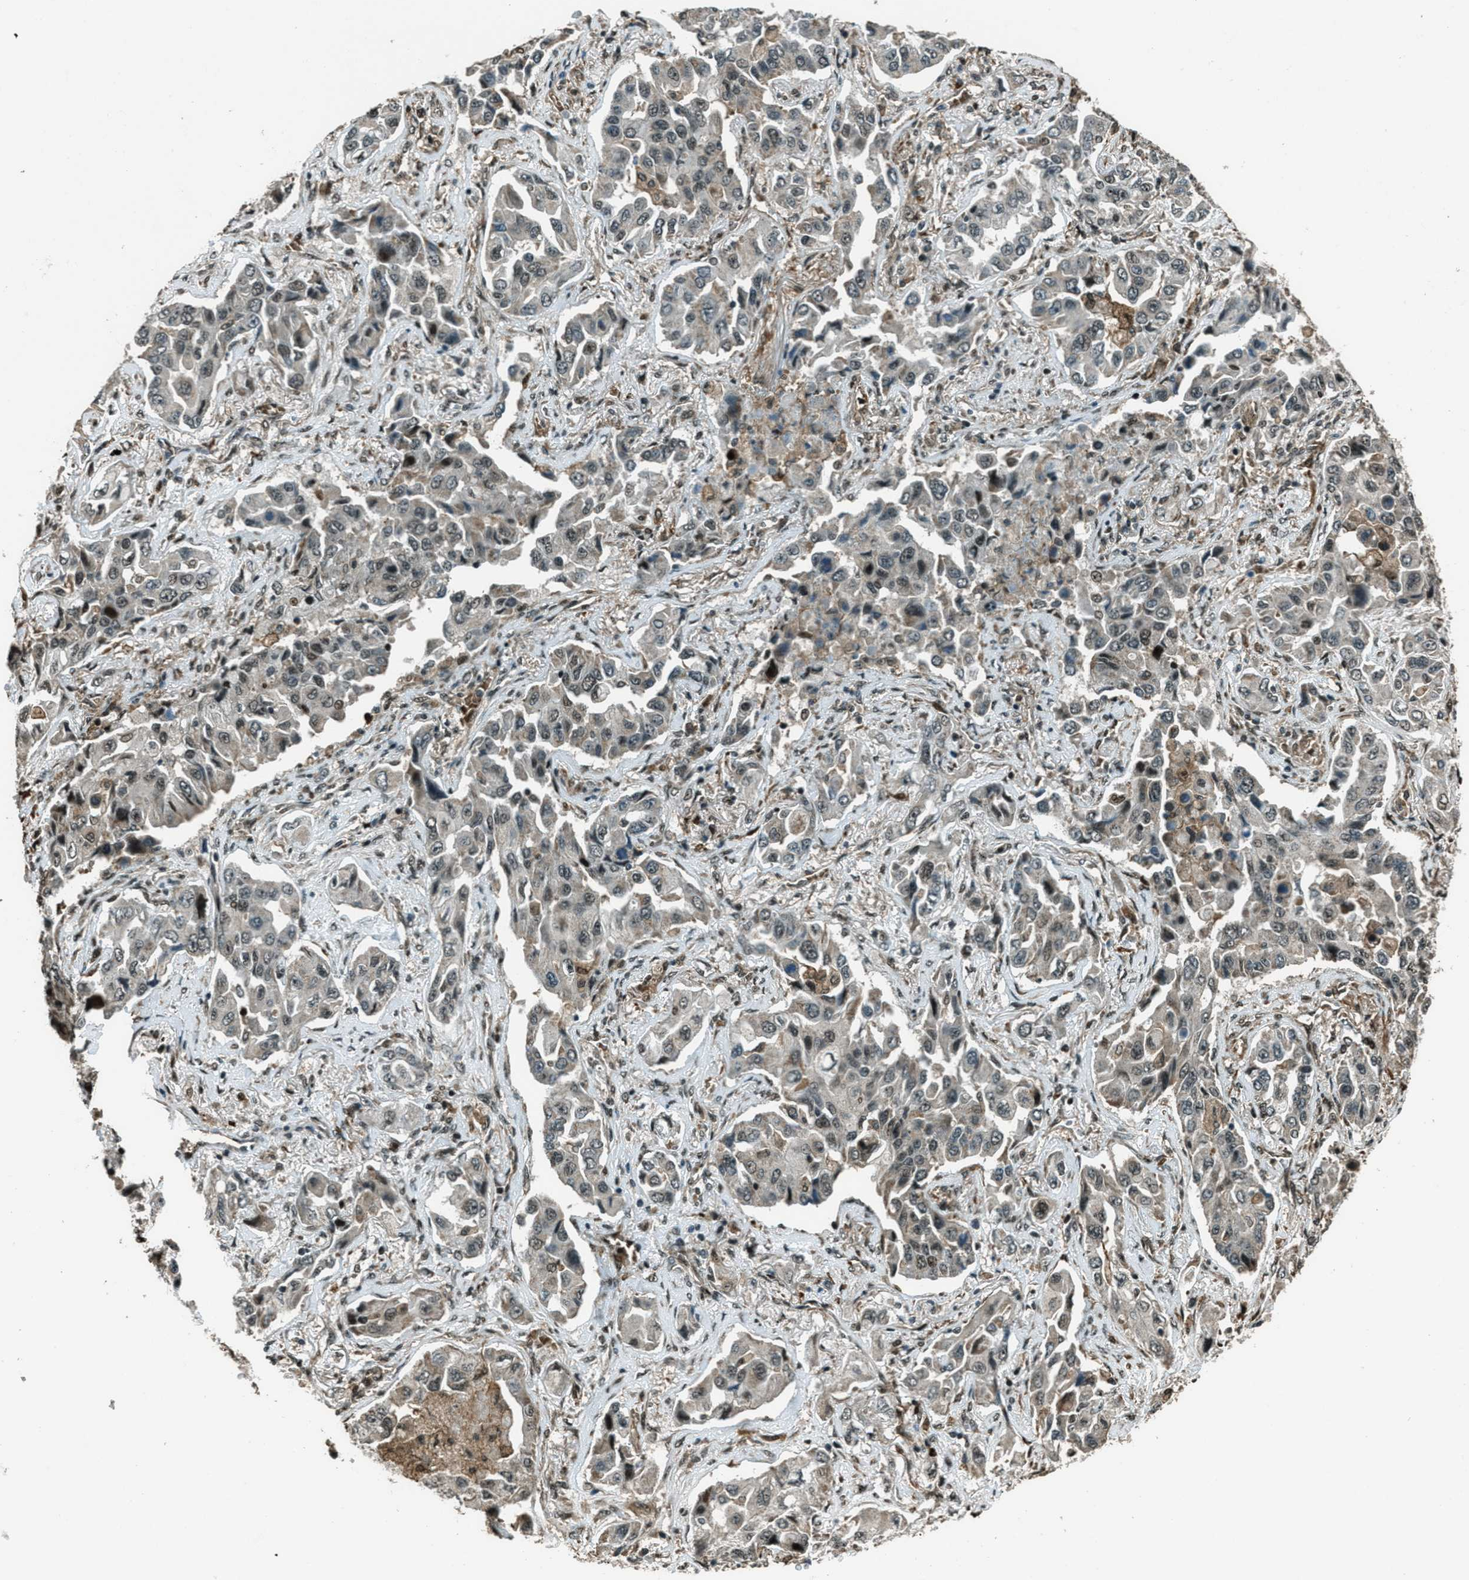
{"staining": {"intensity": "weak", "quantity": "<25%", "location": "nuclear"}, "tissue": "lung cancer", "cell_type": "Tumor cells", "image_type": "cancer", "snomed": [{"axis": "morphology", "description": "Adenocarcinoma, NOS"}, {"axis": "topography", "description": "Lung"}], "caption": "Tumor cells are negative for protein expression in human lung cancer (adenocarcinoma).", "gene": "TARDBP", "patient": {"sex": "female", "age": 65}}